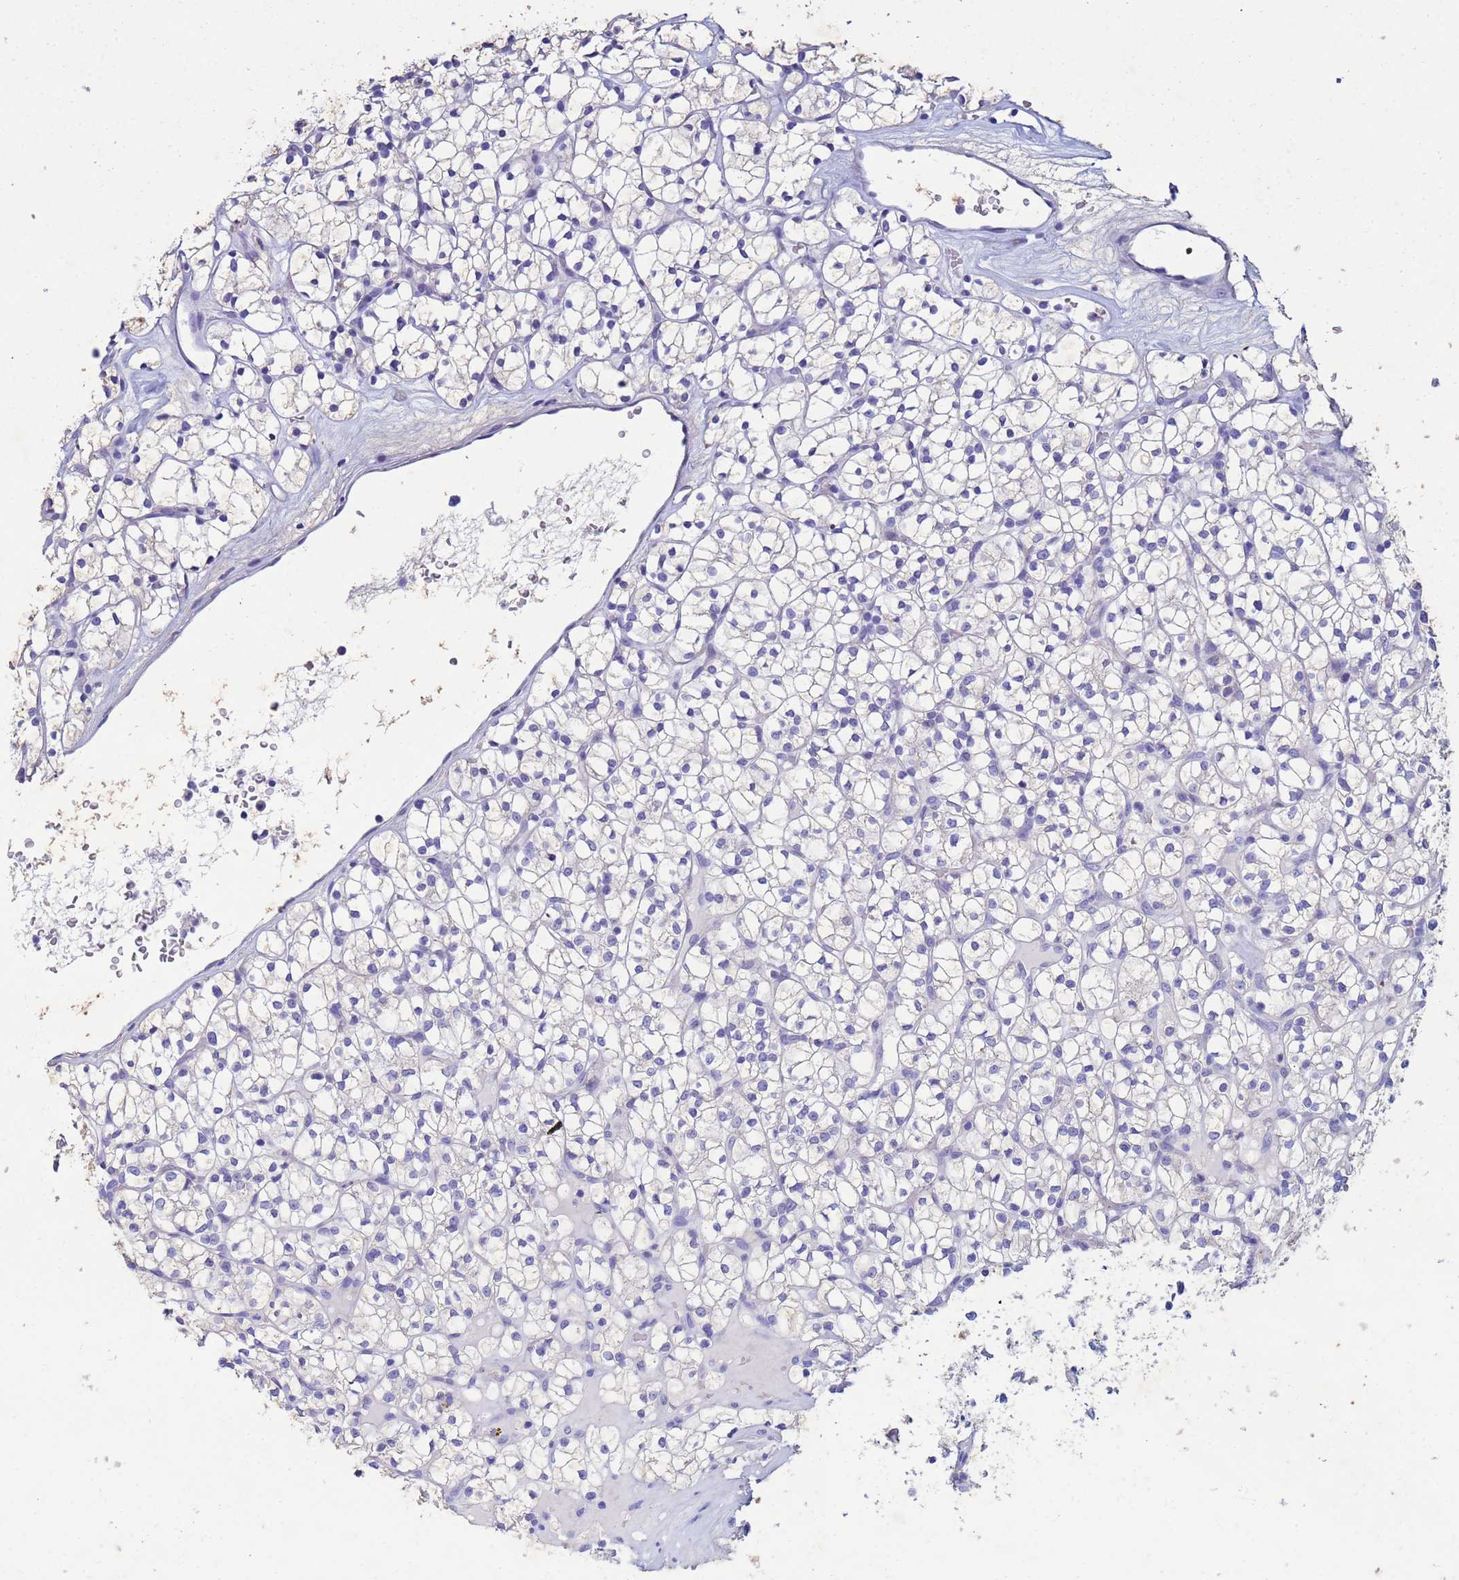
{"staining": {"intensity": "negative", "quantity": "none", "location": "none"}, "tissue": "renal cancer", "cell_type": "Tumor cells", "image_type": "cancer", "snomed": [{"axis": "morphology", "description": "Adenocarcinoma, NOS"}, {"axis": "topography", "description": "Kidney"}], "caption": "Renal cancer (adenocarcinoma) stained for a protein using immunohistochemistry displays no positivity tumor cells.", "gene": "CSTB", "patient": {"sex": "female", "age": 64}}